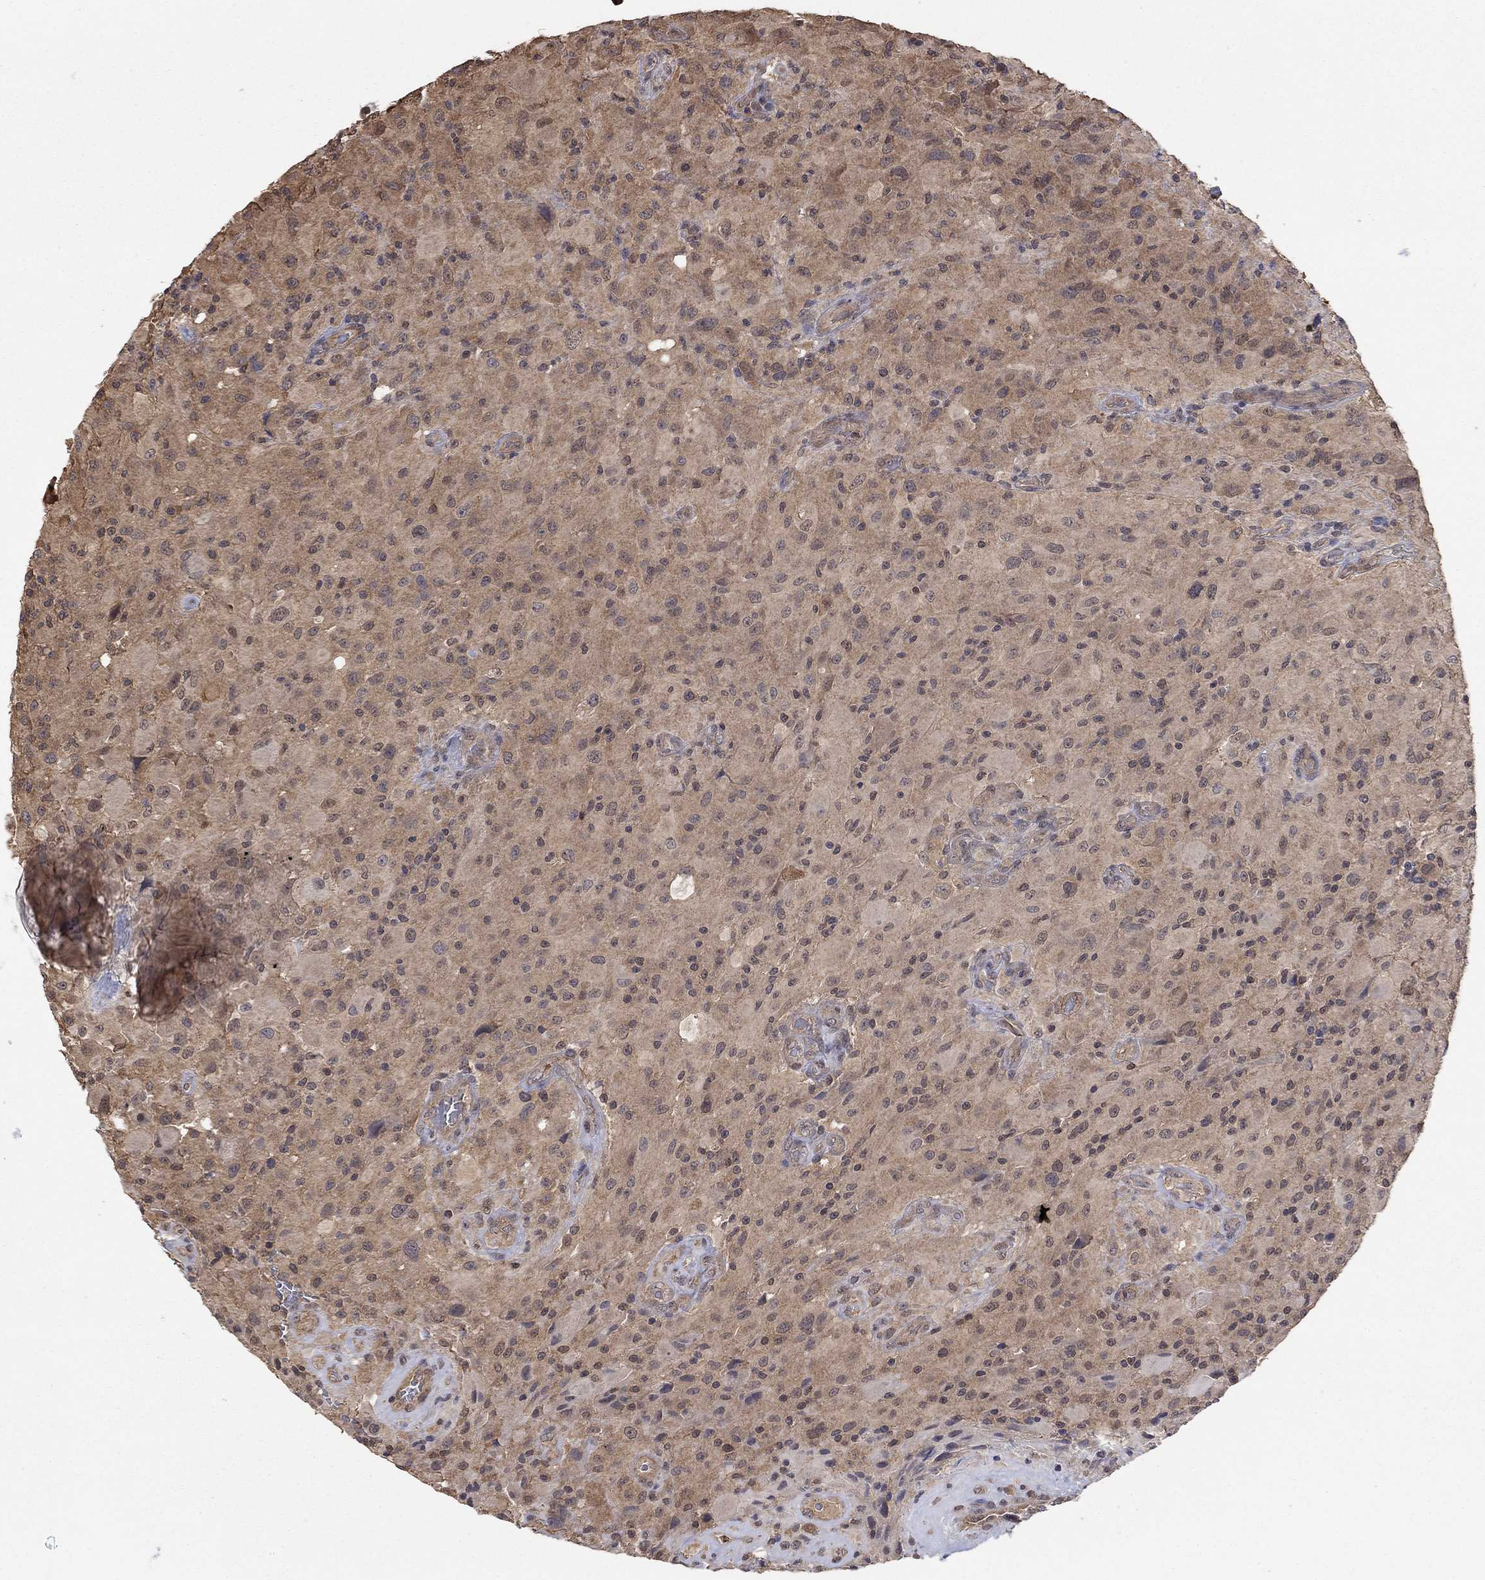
{"staining": {"intensity": "moderate", "quantity": "<25%", "location": "nuclear"}, "tissue": "glioma", "cell_type": "Tumor cells", "image_type": "cancer", "snomed": [{"axis": "morphology", "description": "Glioma, malignant, High grade"}, {"axis": "topography", "description": "Cerebral cortex"}], "caption": "A brown stain highlights moderate nuclear positivity of a protein in glioma tumor cells.", "gene": "RNF114", "patient": {"sex": "male", "age": 35}}